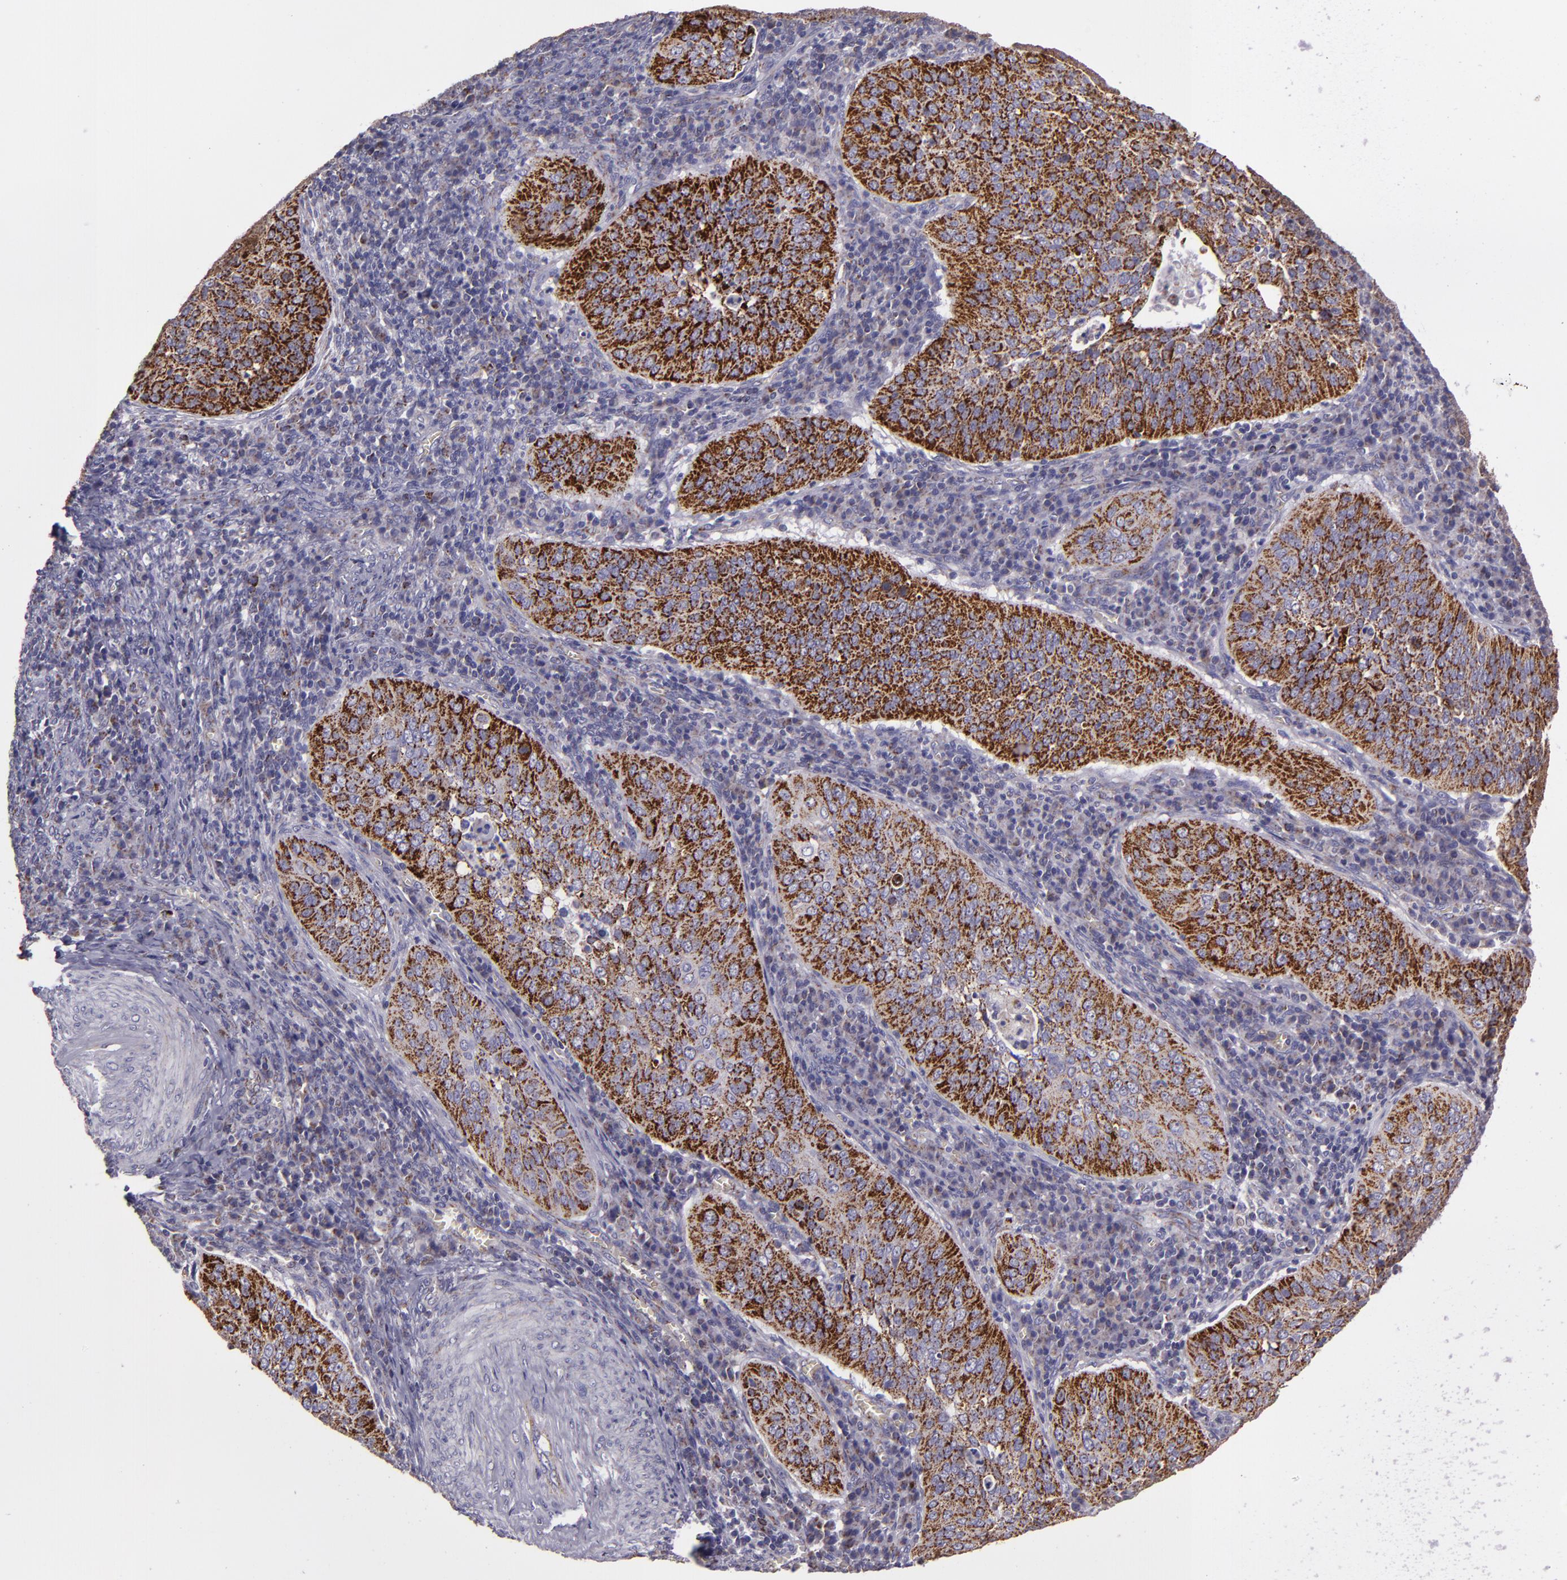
{"staining": {"intensity": "strong", "quantity": ">75%", "location": "cytoplasmic/membranous"}, "tissue": "cervical cancer", "cell_type": "Tumor cells", "image_type": "cancer", "snomed": [{"axis": "morphology", "description": "Squamous cell carcinoma, NOS"}, {"axis": "topography", "description": "Cervix"}], "caption": "Strong cytoplasmic/membranous expression for a protein is appreciated in approximately >75% of tumor cells of cervical squamous cell carcinoma using IHC.", "gene": "HSPD1", "patient": {"sex": "female", "age": 39}}